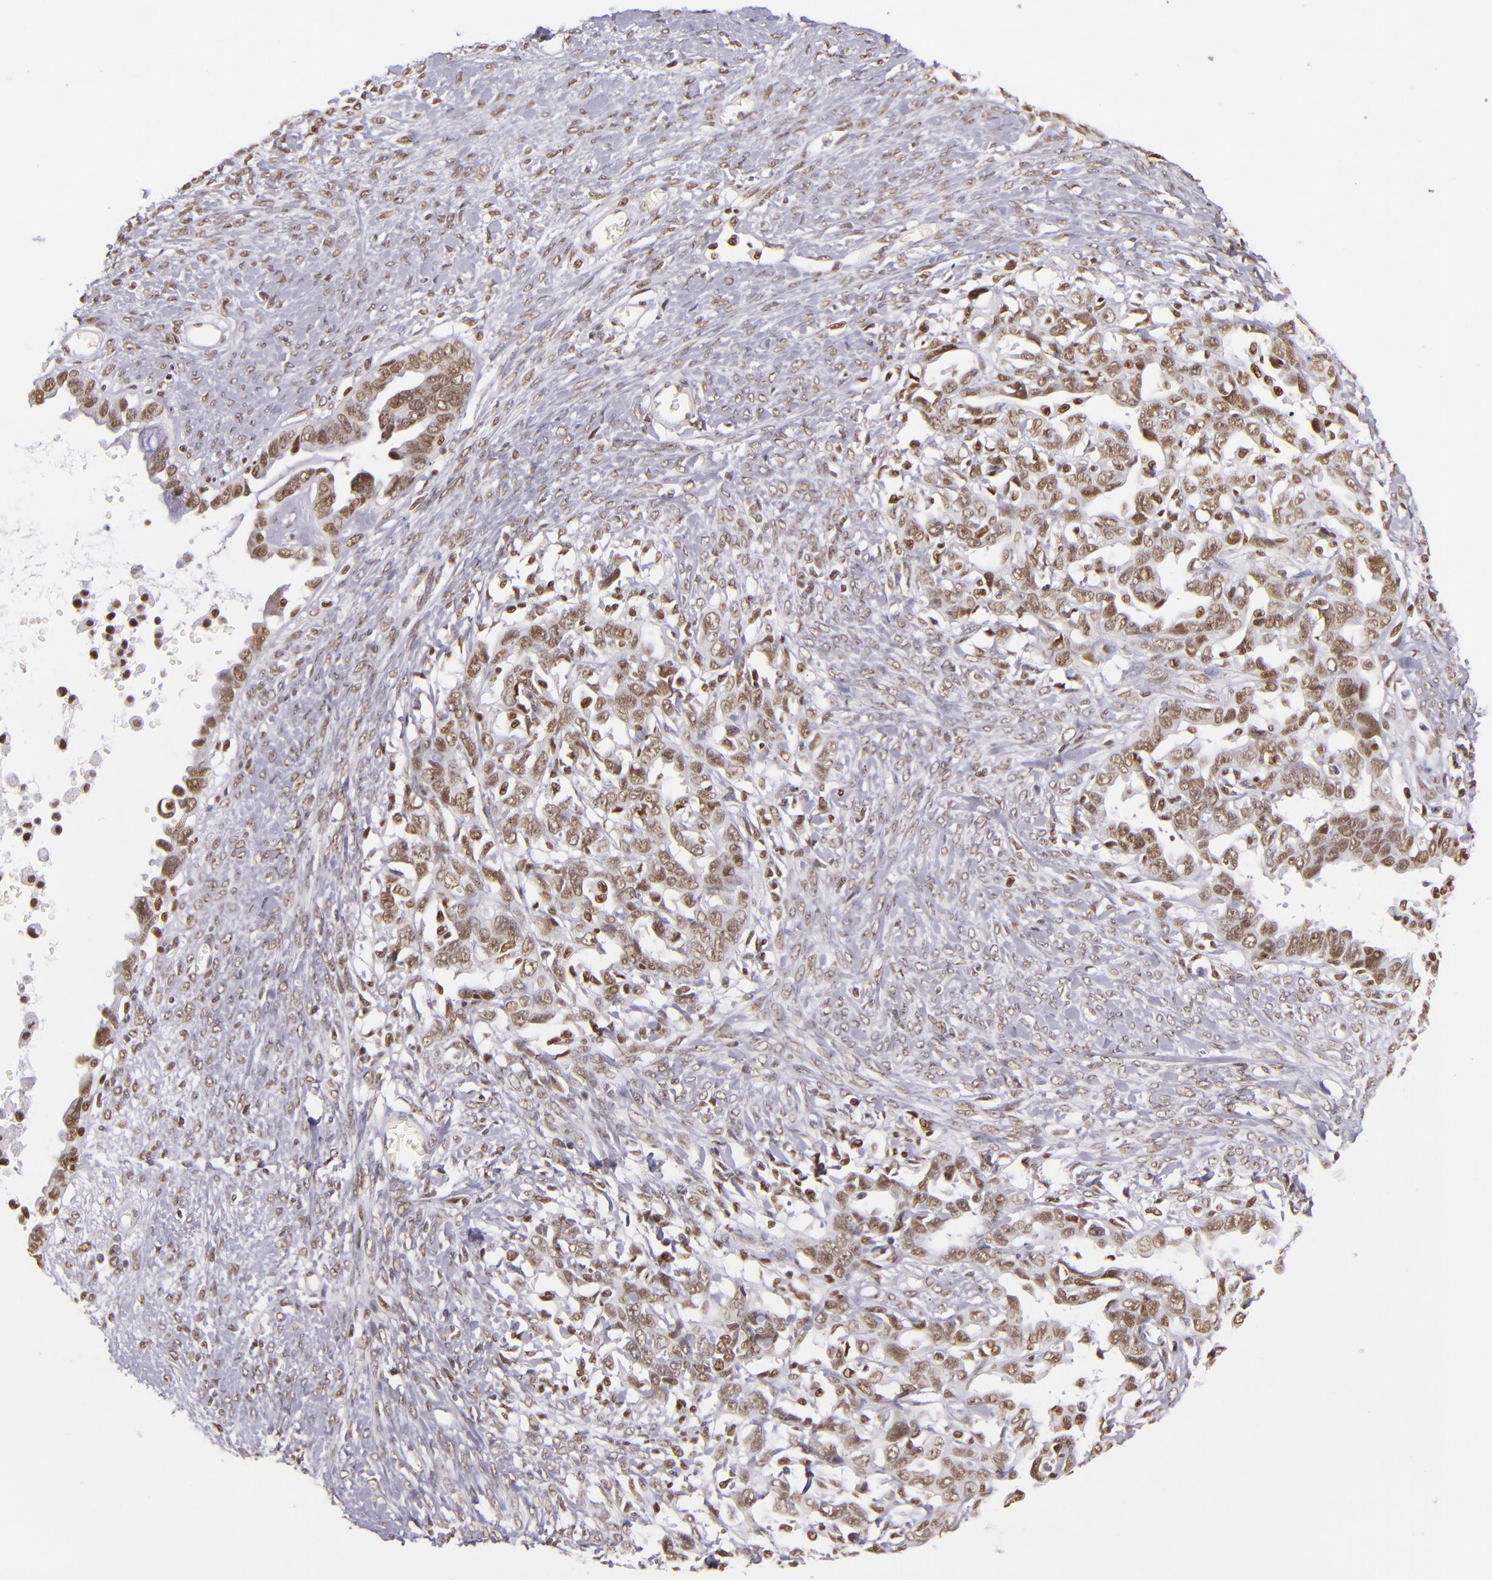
{"staining": {"intensity": "moderate", "quantity": ">75%", "location": "nuclear"}, "tissue": "ovarian cancer", "cell_type": "Tumor cells", "image_type": "cancer", "snomed": [{"axis": "morphology", "description": "Cystadenocarcinoma, serous, NOS"}, {"axis": "topography", "description": "Ovary"}], "caption": "High-power microscopy captured an IHC photomicrograph of ovarian serous cystadenocarcinoma, revealing moderate nuclear positivity in approximately >75% of tumor cells.", "gene": "NCOR2", "patient": {"sex": "female", "age": 69}}